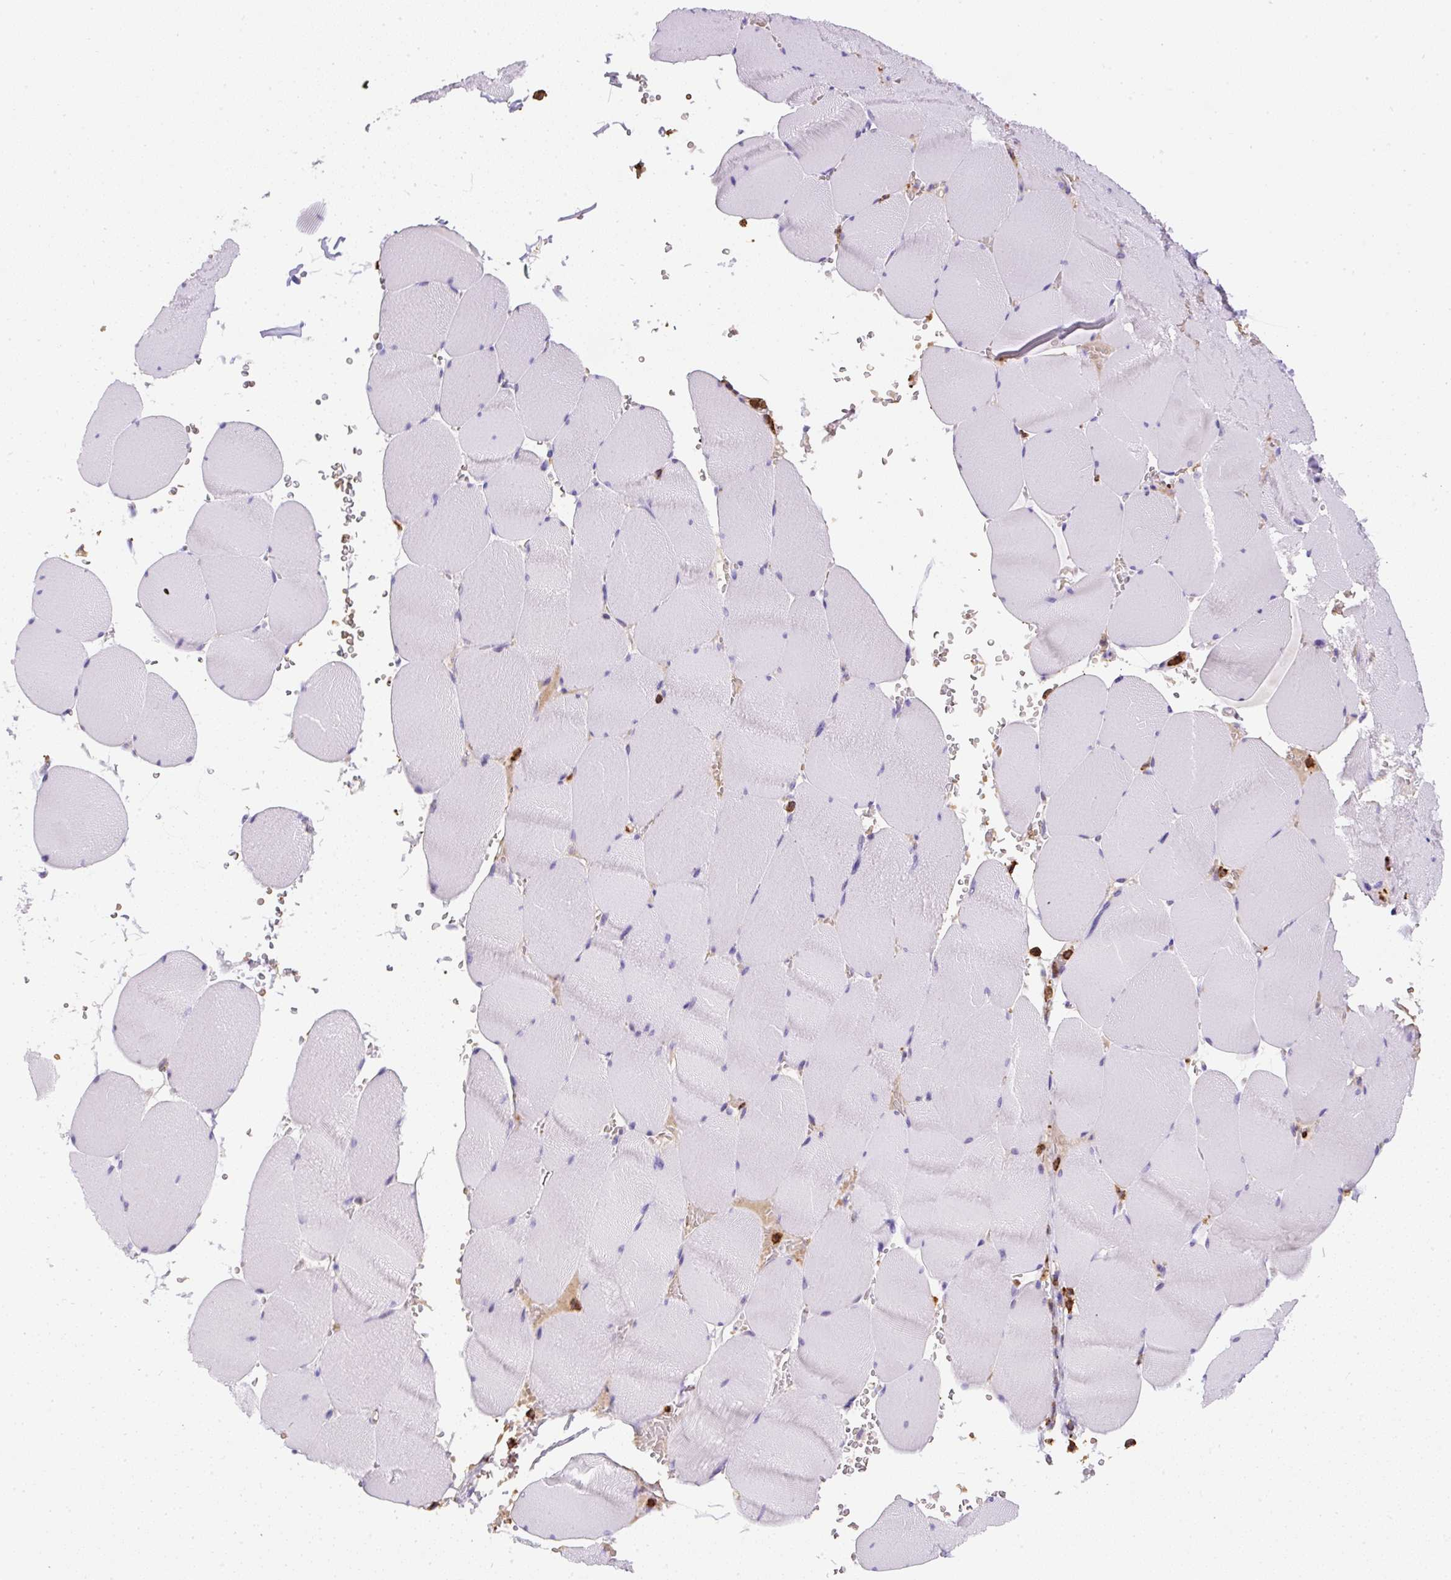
{"staining": {"intensity": "negative", "quantity": "none", "location": "none"}, "tissue": "skeletal muscle", "cell_type": "Myocytes", "image_type": "normal", "snomed": [{"axis": "morphology", "description": "Normal tissue, NOS"}, {"axis": "topography", "description": "Skeletal muscle"}, {"axis": "topography", "description": "Head-Neck"}], "caption": "Immunohistochemistry (IHC) of normal skeletal muscle reveals no staining in myocytes.", "gene": "FAM228B", "patient": {"sex": "male", "age": 66}}